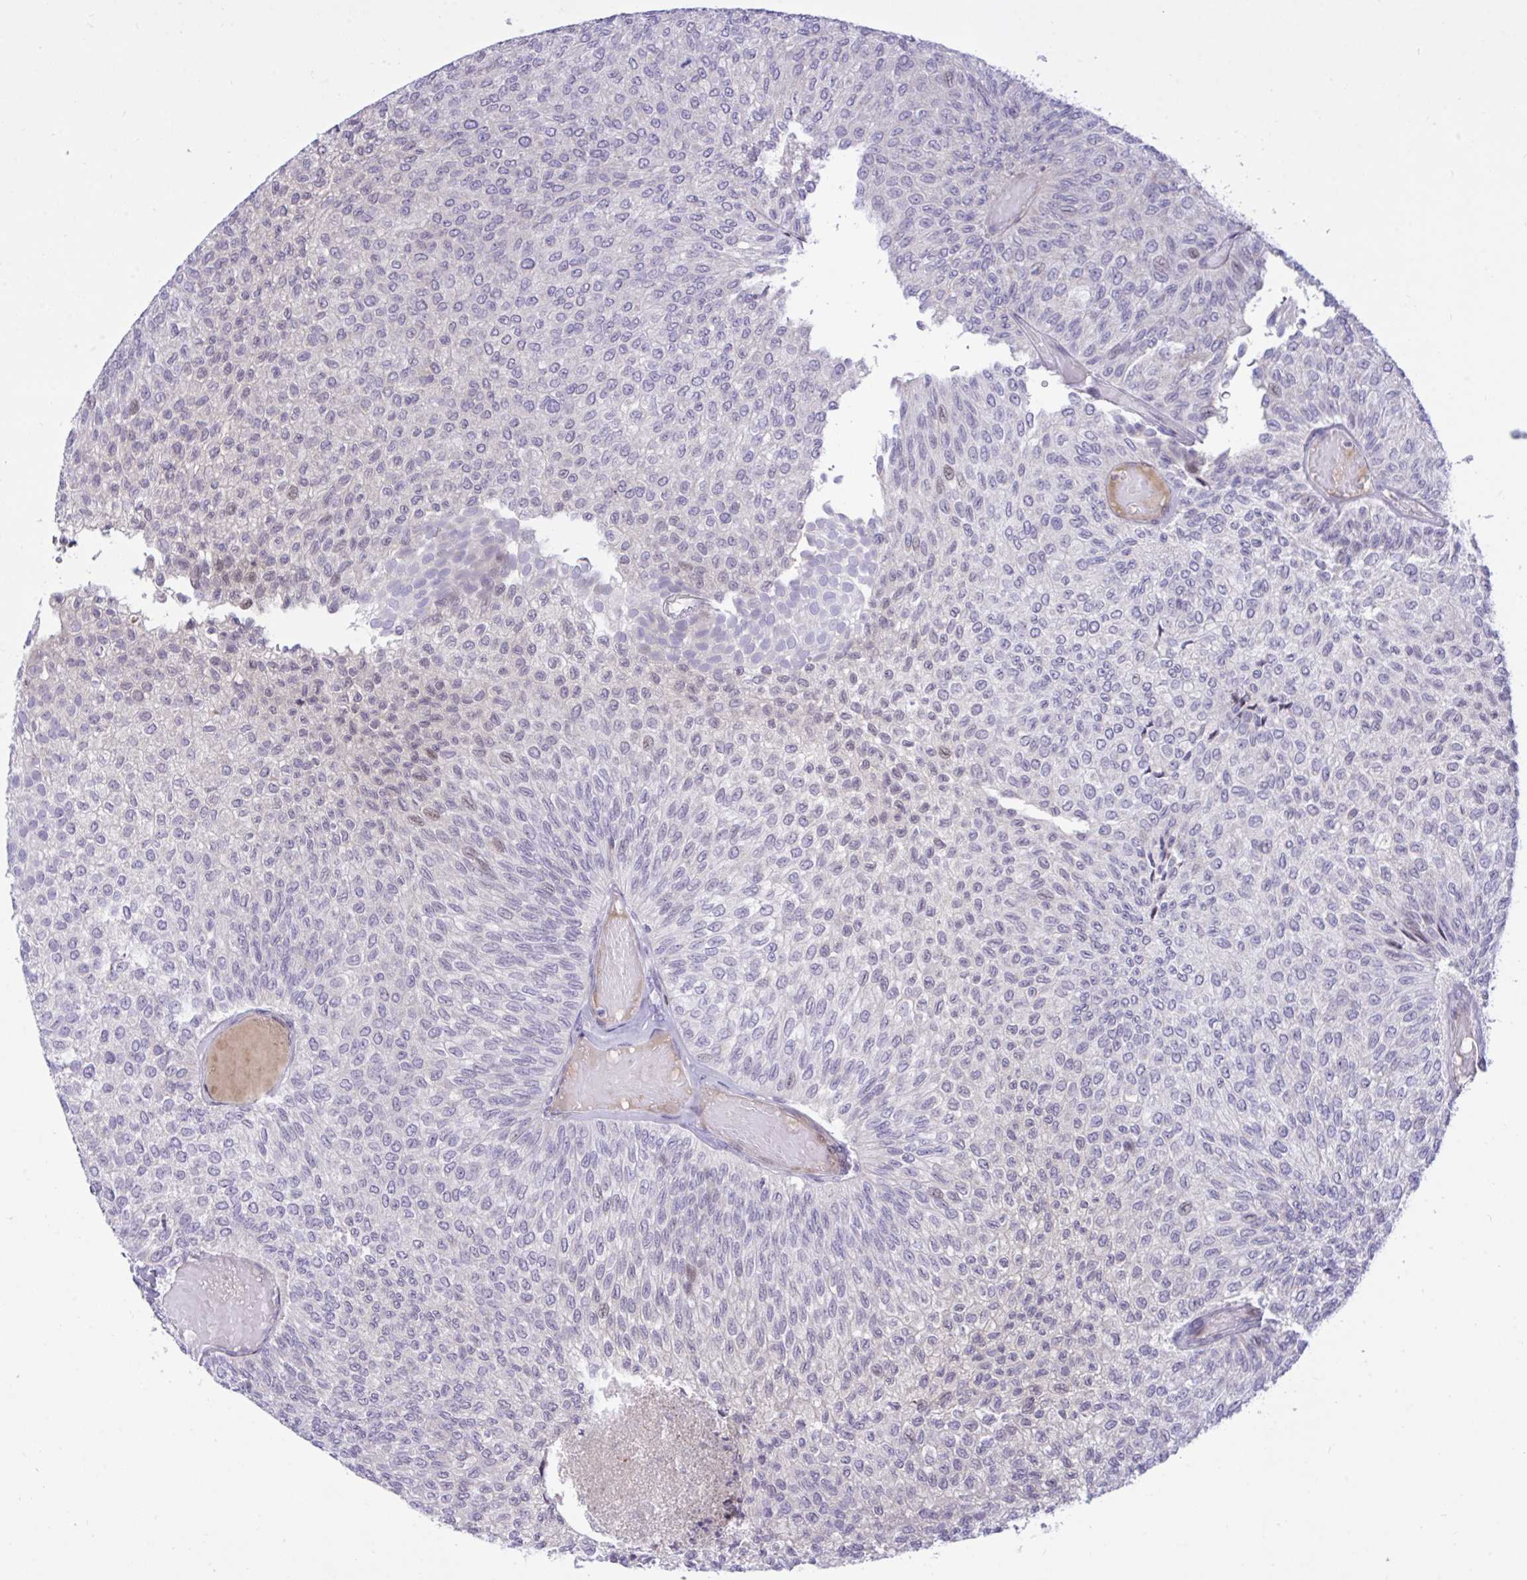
{"staining": {"intensity": "weak", "quantity": "<25%", "location": "nuclear"}, "tissue": "urothelial cancer", "cell_type": "Tumor cells", "image_type": "cancer", "snomed": [{"axis": "morphology", "description": "Urothelial carcinoma, Low grade"}, {"axis": "topography", "description": "Urinary bladder"}], "caption": "IHC photomicrograph of human urothelial cancer stained for a protein (brown), which displays no expression in tumor cells.", "gene": "EPOP", "patient": {"sex": "male", "age": 78}}